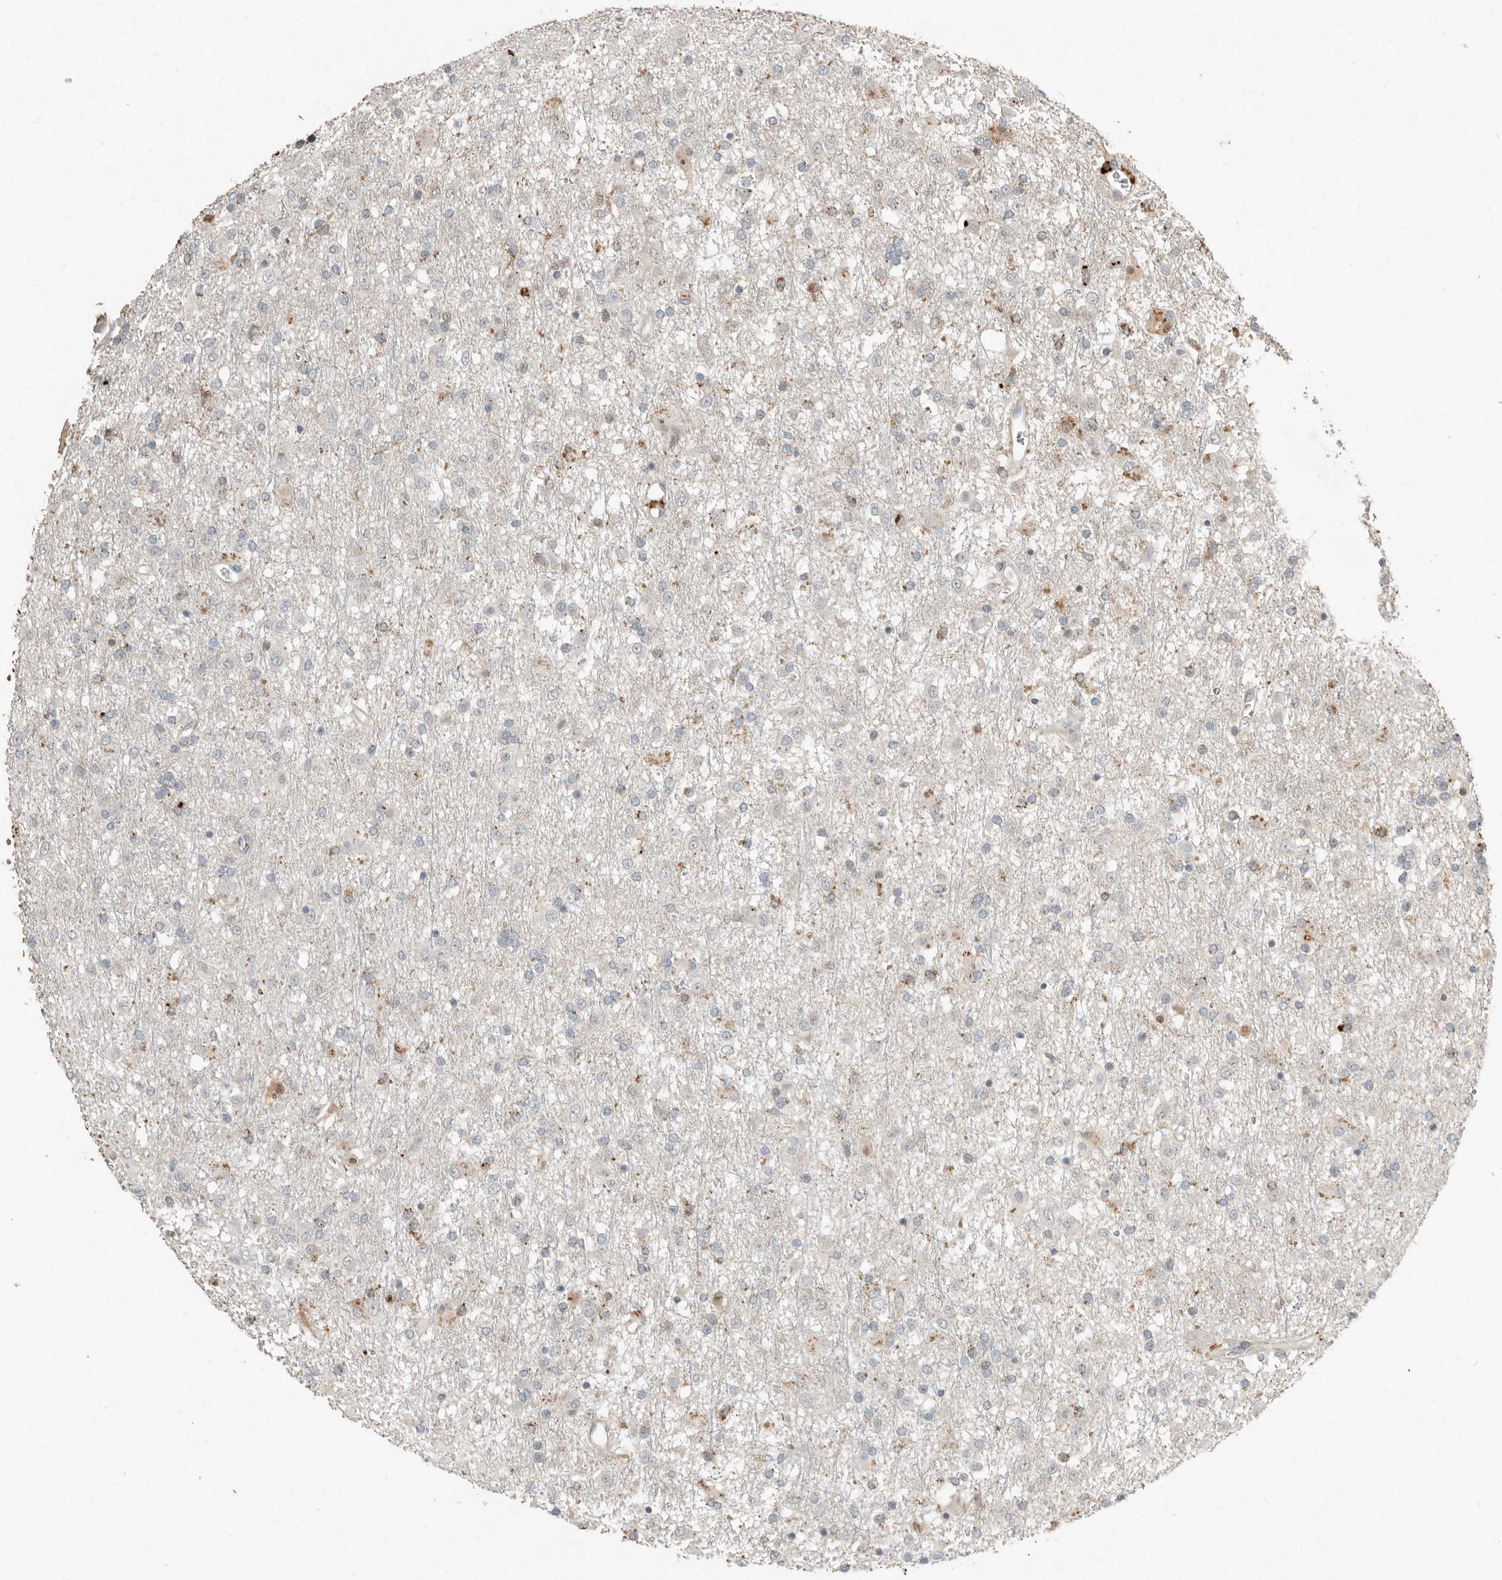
{"staining": {"intensity": "negative", "quantity": "none", "location": "none"}, "tissue": "glioma", "cell_type": "Tumor cells", "image_type": "cancer", "snomed": [{"axis": "morphology", "description": "Glioma, malignant, Low grade"}, {"axis": "topography", "description": "Brain"}], "caption": "The image reveals no staining of tumor cells in malignant glioma (low-grade). Brightfield microscopy of immunohistochemistry (IHC) stained with DAB (3,3'-diaminobenzidine) (brown) and hematoxylin (blue), captured at high magnification.", "gene": "KLHL38", "patient": {"sex": "male", "age": 65}}